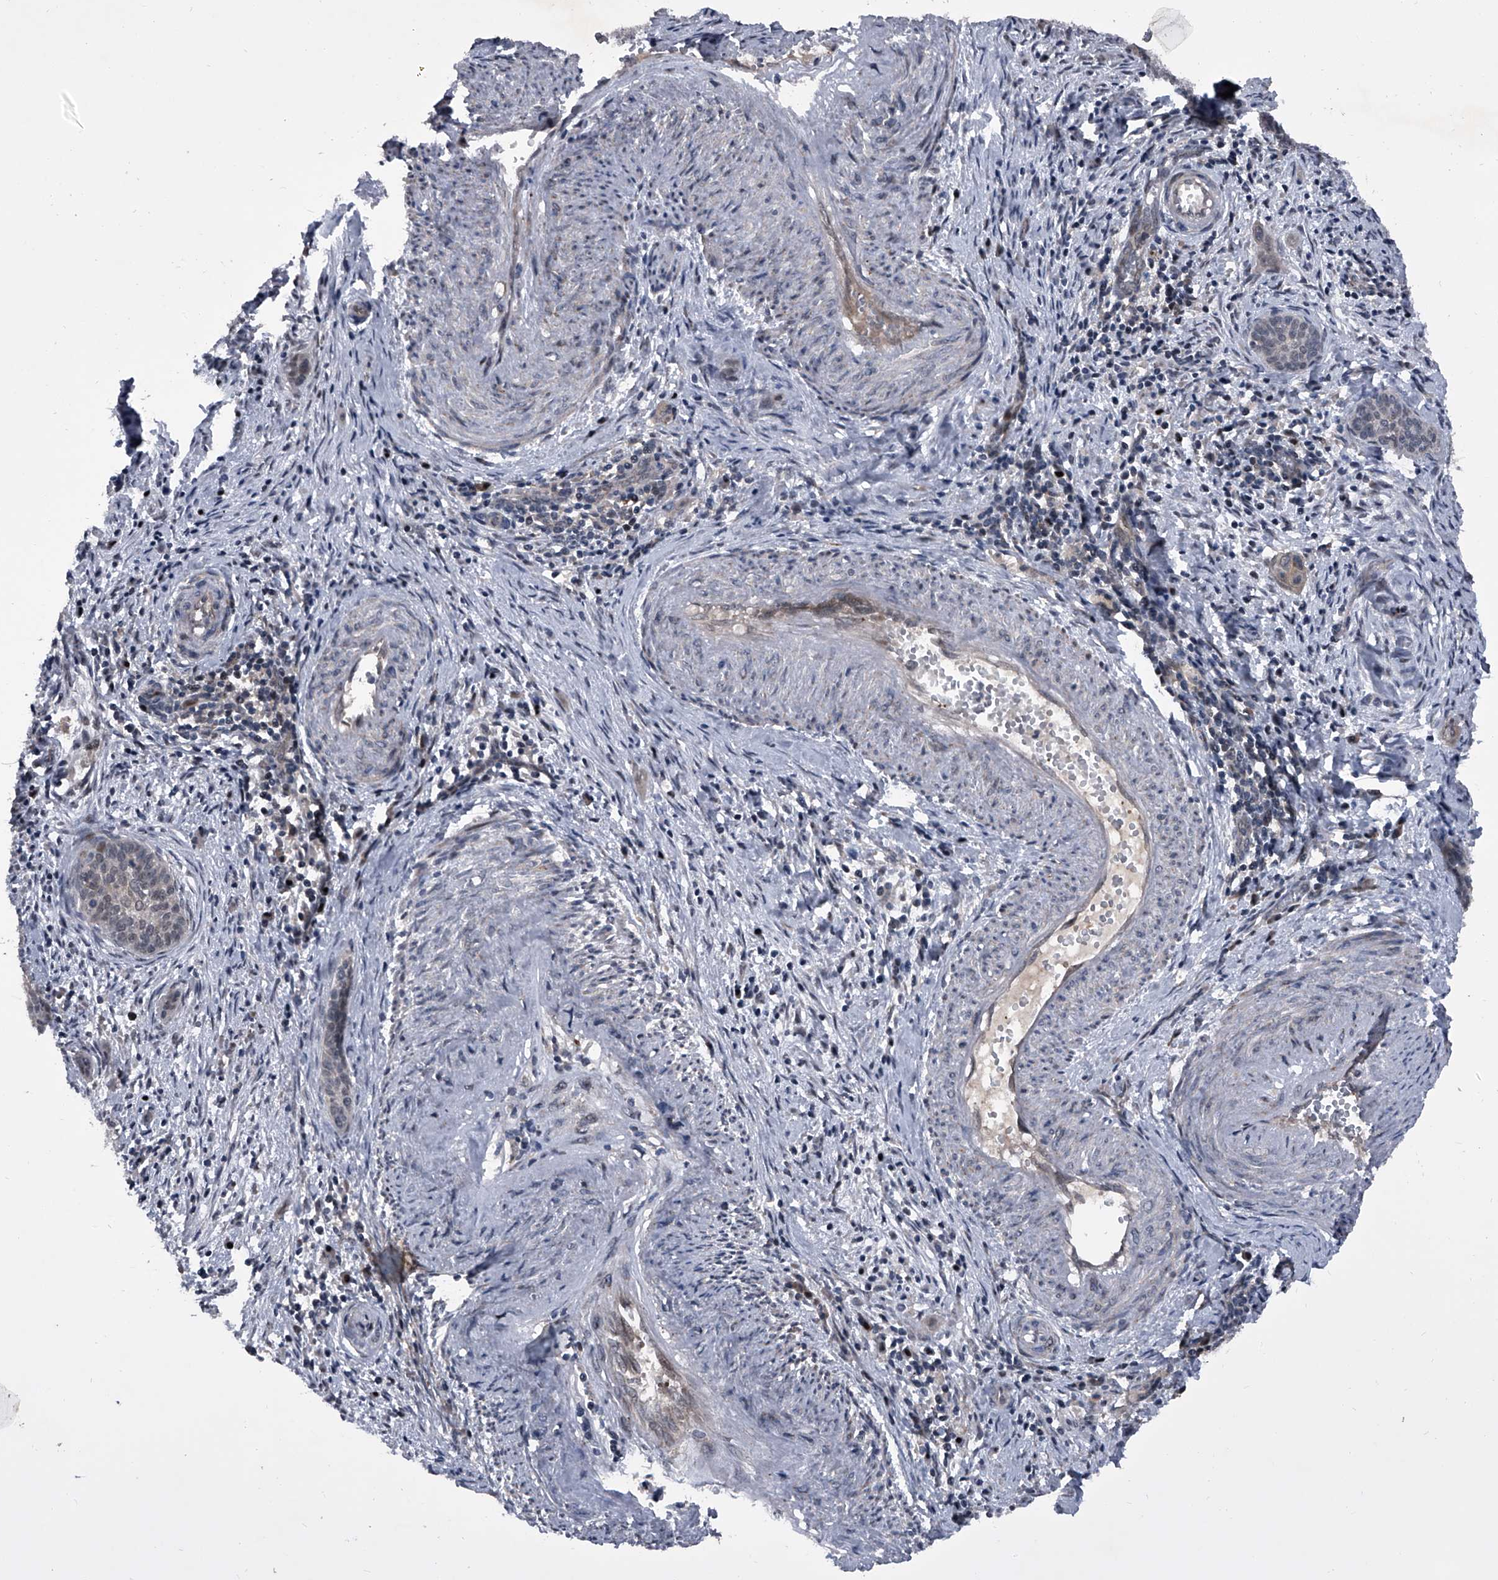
{"staining": {"intensity": "negative", "quantity": "none", "location": "none"}, "tissue": "cervical cancer", "cell_type": "Tumor cells", "image_type": "cancer", "snomed": [{"axis": "morphology", "description": "Squamous cell carcinoma, NOS"}, {"axis": "topography", "description": "Cervix"}], "caption": "The image displays no significant positivity in tumor cells of cervical squamous cell carcinoma.", "gene": "ELK4", "patient": {"sex": "female", "age": 33}}